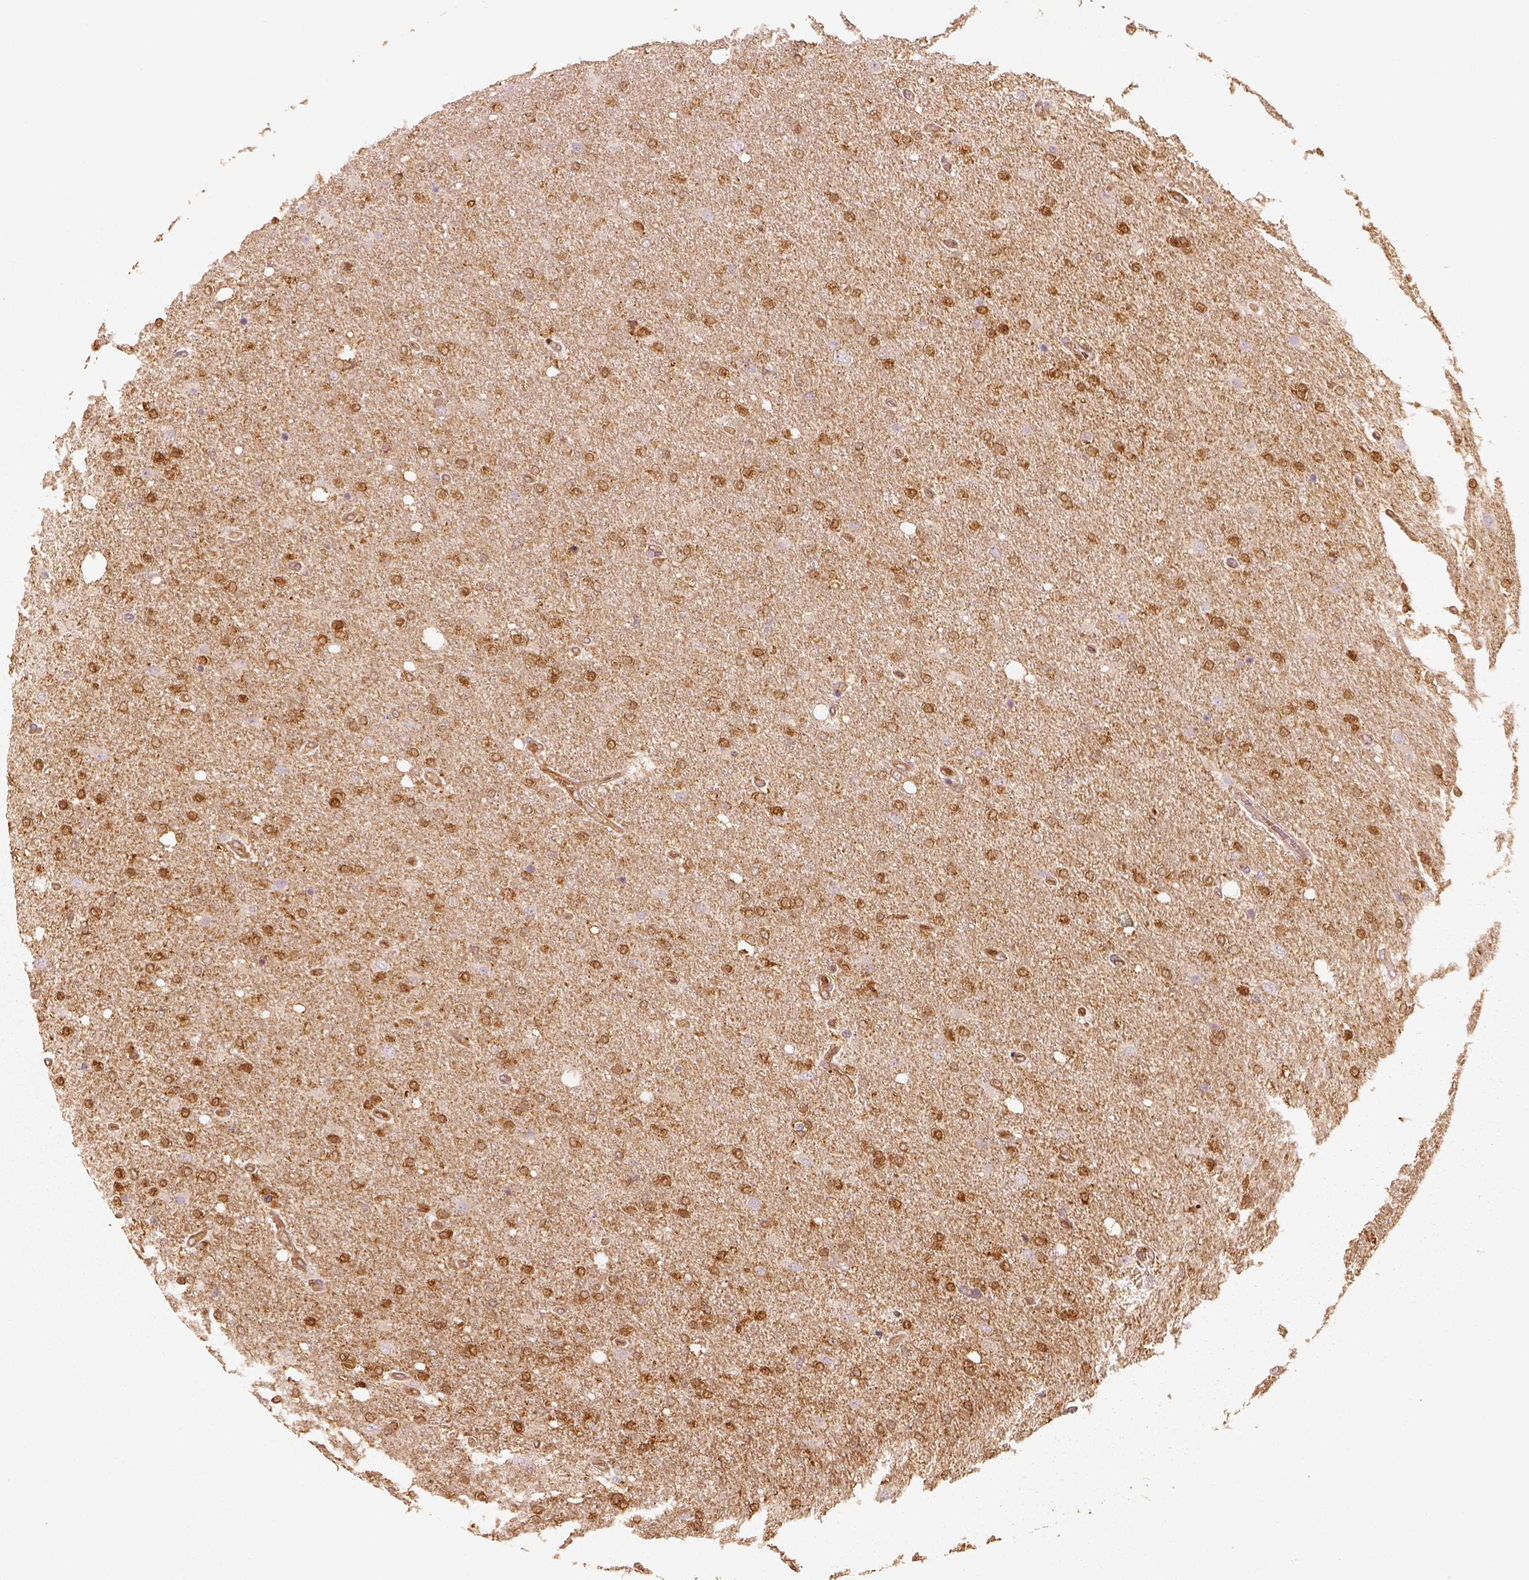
{"staining": {"intensity": "moderate", "quantity": ">75%", "location": "cytoplasmic/membranous"}, "tissue": "glioma", "cell_type": "Tumor cells", "image_type": "cancer", "snomed": [{"axis": "morphology", "description": "Glioma, malignant, High grade"}, {"axis": "topography", "description": "Cerebral cortex"}], "caption": "Brown immunohistochemical staining in human glioma shows moderate cytoplasmic/membranous positivity in approximately >75% of tumor cells.", "gene": "FSCN1", "patient": {"sex": "male", "age": 70}}